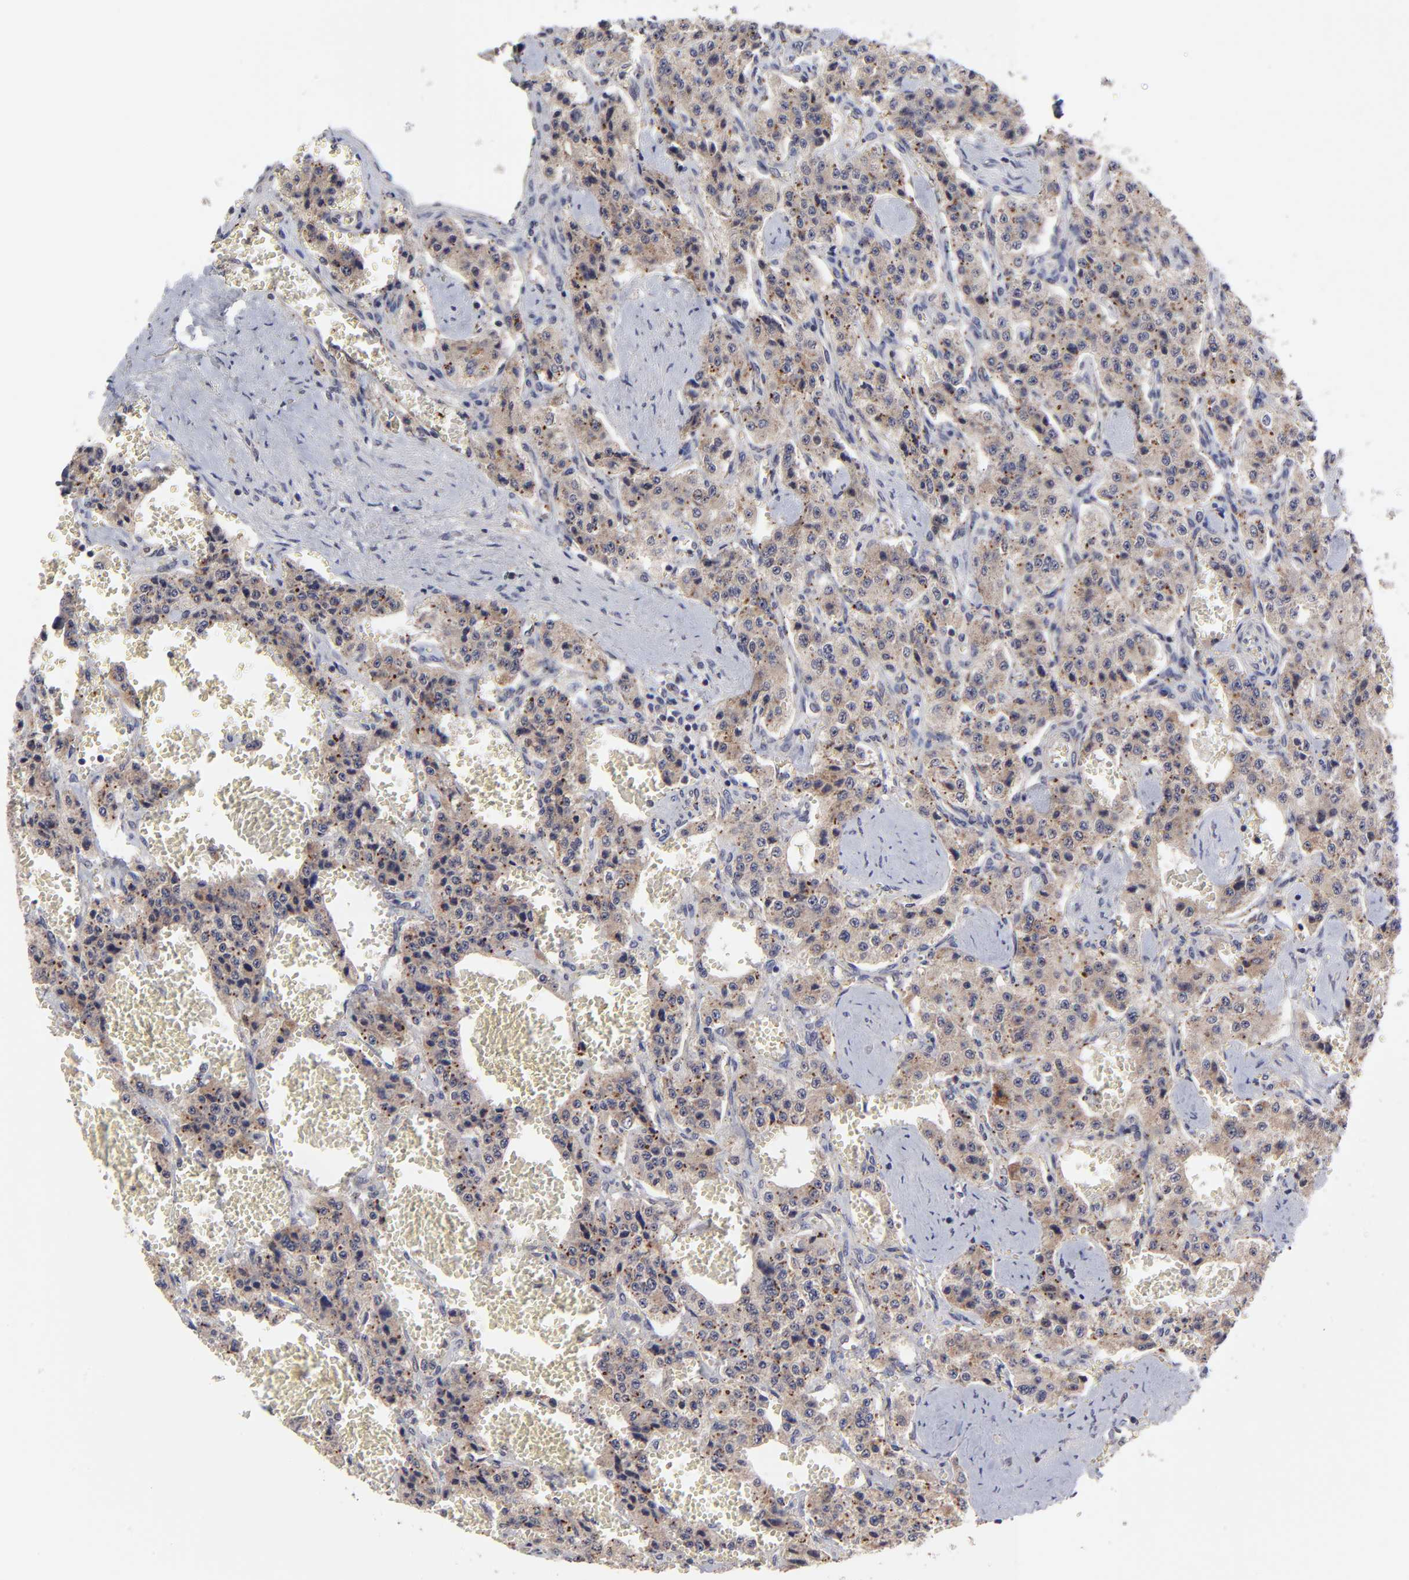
{"staining": {"intensity": "weak", "quantity": "25%-75%", "location": "cytoplasmic/membranous"}, "tissue": "carcinoid", "cell_type": "Tumor cells", "image_type": "cancer", "snomed": [{"axis": "morphology", "description": "Carcinoid, malignant, NOS"}, {"axis": "topography", "description": "Small intestine"}], "caption": "IHC histopathology image of carcinoid stained for a protein (brown), which reveals low levels of weak cytoplasmic/membranous positivity in approximately 25%-75% of tumor cells.", "gene": "ZNF419", "patient": {"sex": "male", "age": 52}}